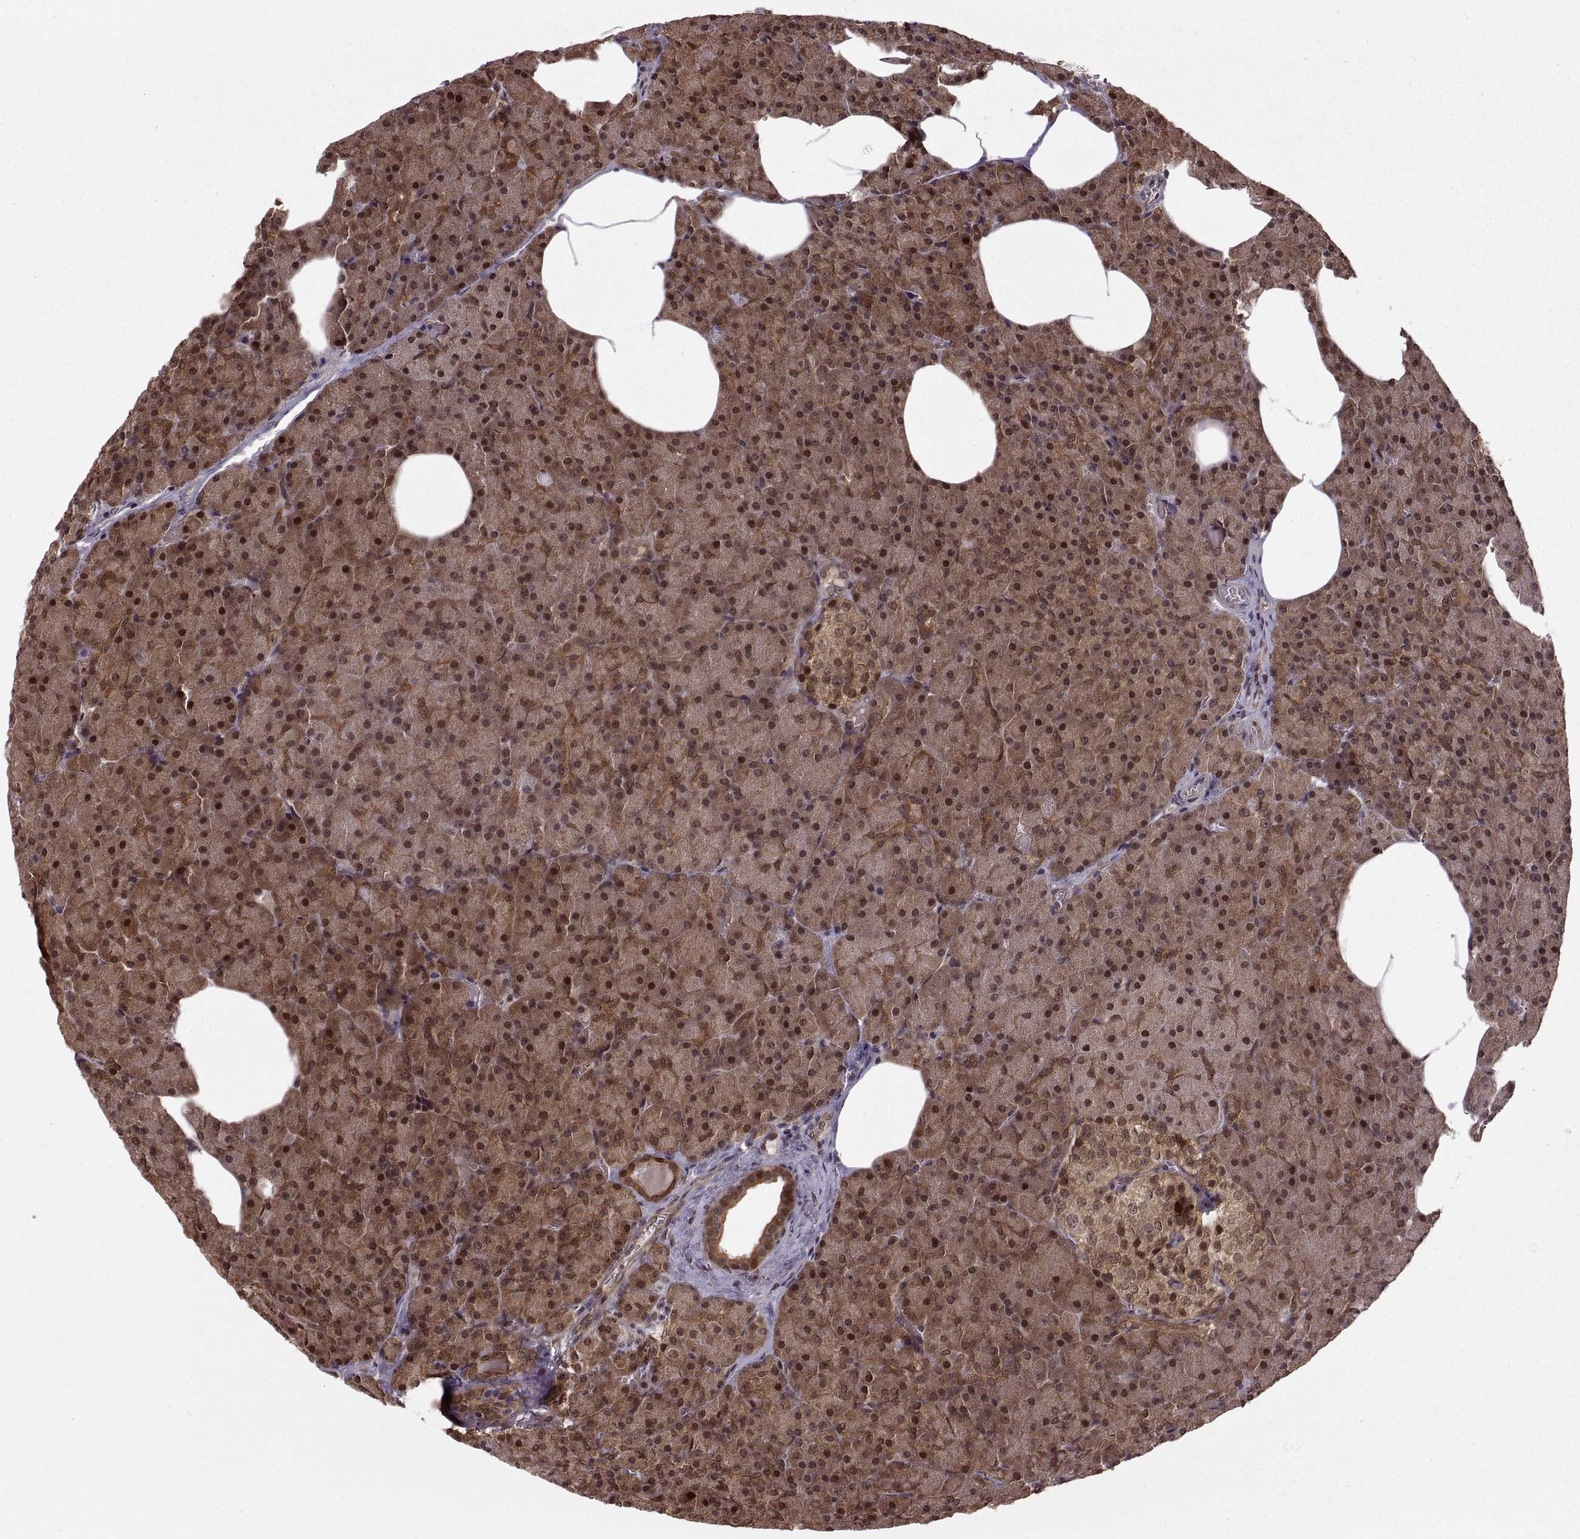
{"staining": {"intensity": "strong", "quantity": ">75%", "location": "cytoplasmic/membranous,nuclear"}, "tissue": "pancreas", "cell_type": "Exocrine glandular cells", "image_type": "normal", "snomed": [{"axis": "morphology", "description": "Normal tissue, NOS"}, {"axis": "topography", "description": "Pancreas"}], "caption": "Pancreas stained with IHC exhibits strong cytoplasmic/membranous,nuclear positivity in about >75% of exocrine glandular cells. (IHC, brightfield microscopy, high magnification).", "gene": "DEDD", "patient": {"sex": "female", "age": 45}}